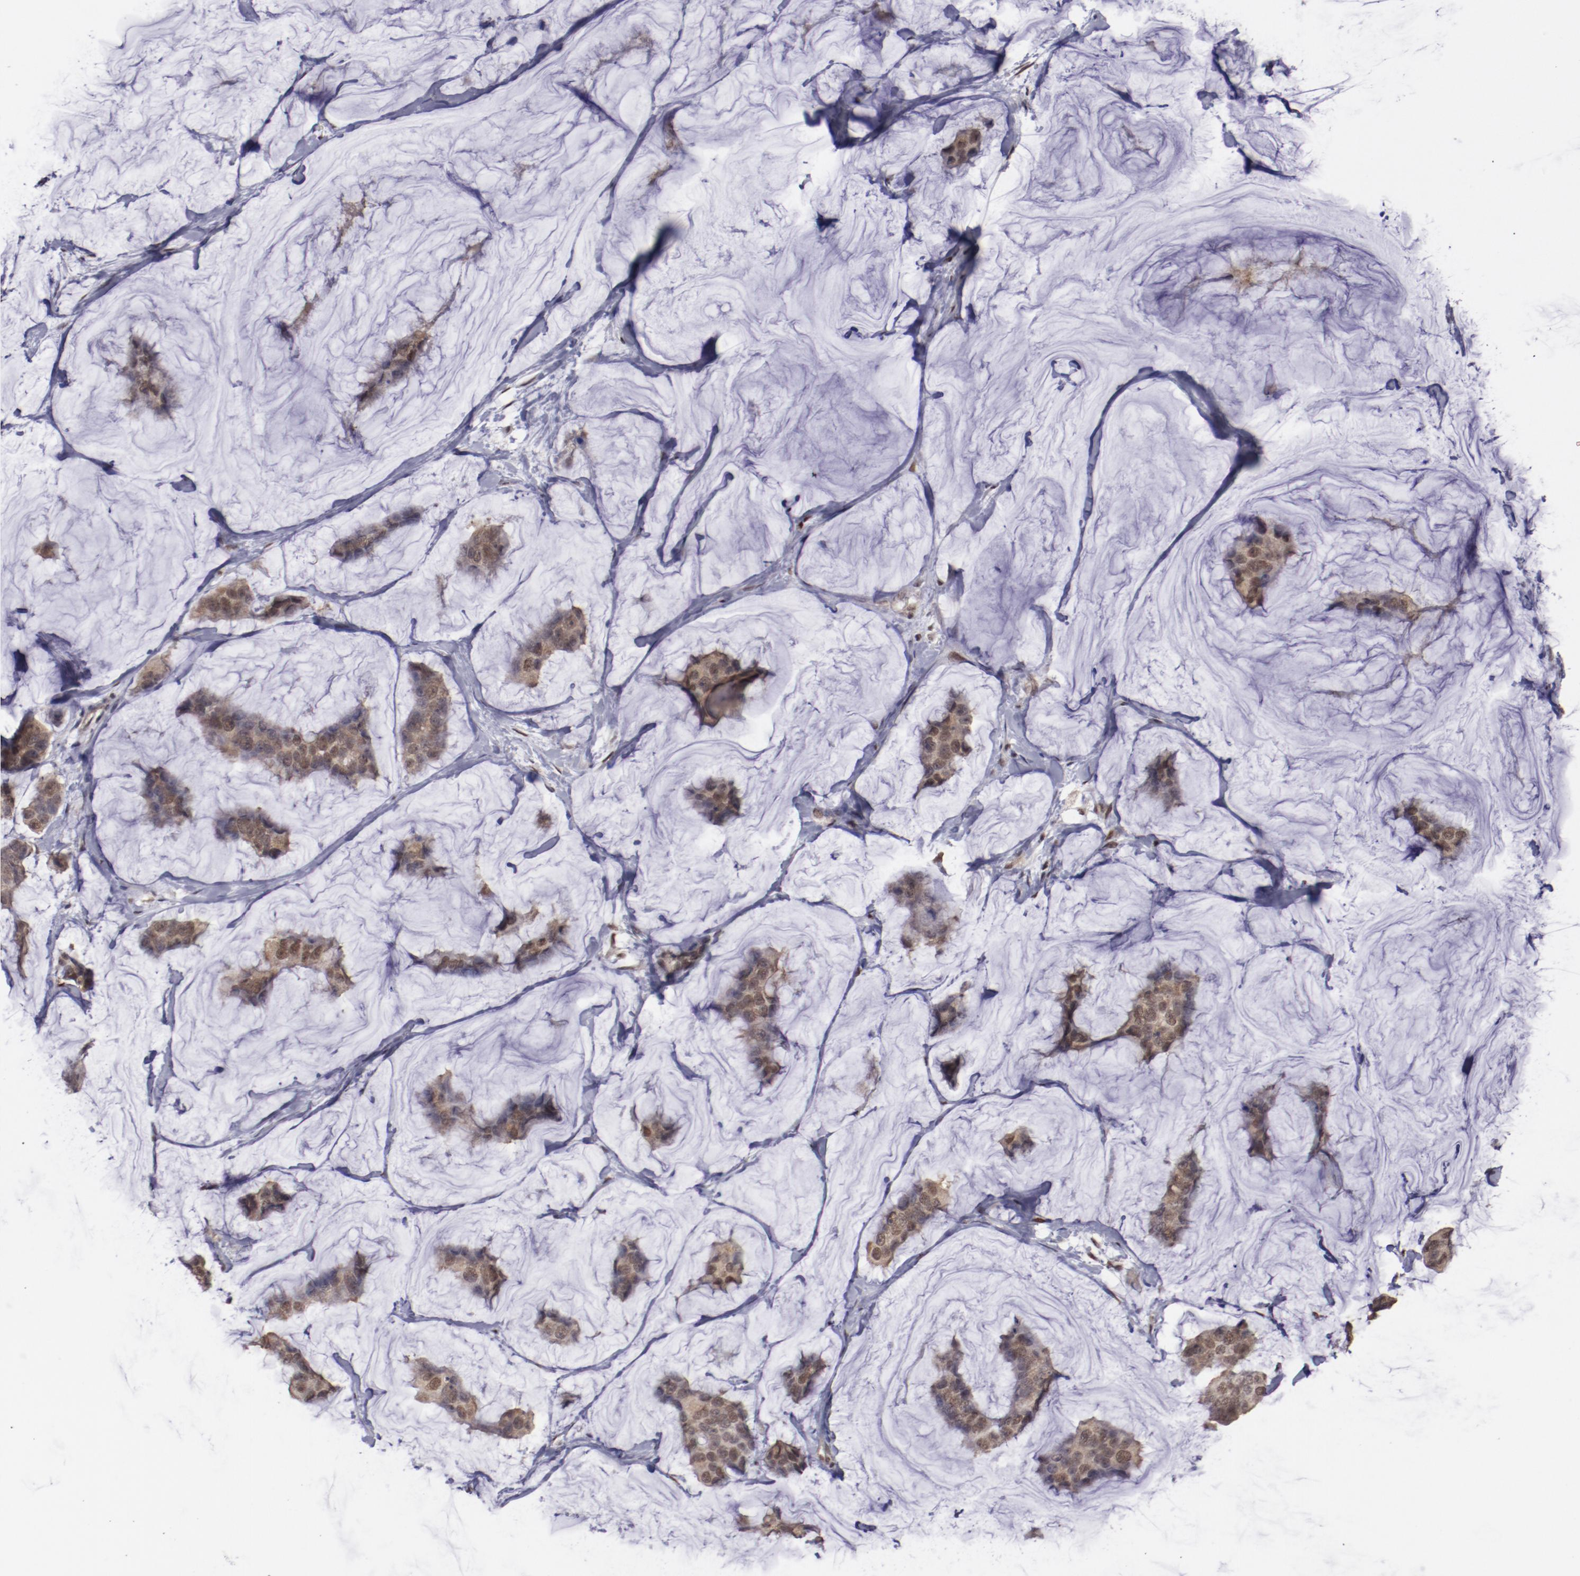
{"staining": {"intensity": "moderate", "quantity": ">75%", "location": "cytoplasmic/membranous,nuclear"}, "tissue": "breast cancer", "cell_type": "Tumor cells", "image_type": "cancer", "snomed": [{"axis": "morphology", "description": "Normal tissue, NOS"}, {"axis": "morphology", "description": "Duct carcinoma"}, {"axis": "topography", "description": "Breast"}], "caption": "Breast cancer (intraductal carcinoma) stained for a protein displays moderate cytoplasmic/membranous and nuclear positivity in tumor cells. (DAB IHC with brightfield microscopy, high magnification).", "gene": "ARNT", "patient": {"sex": "female", "age": 50}}